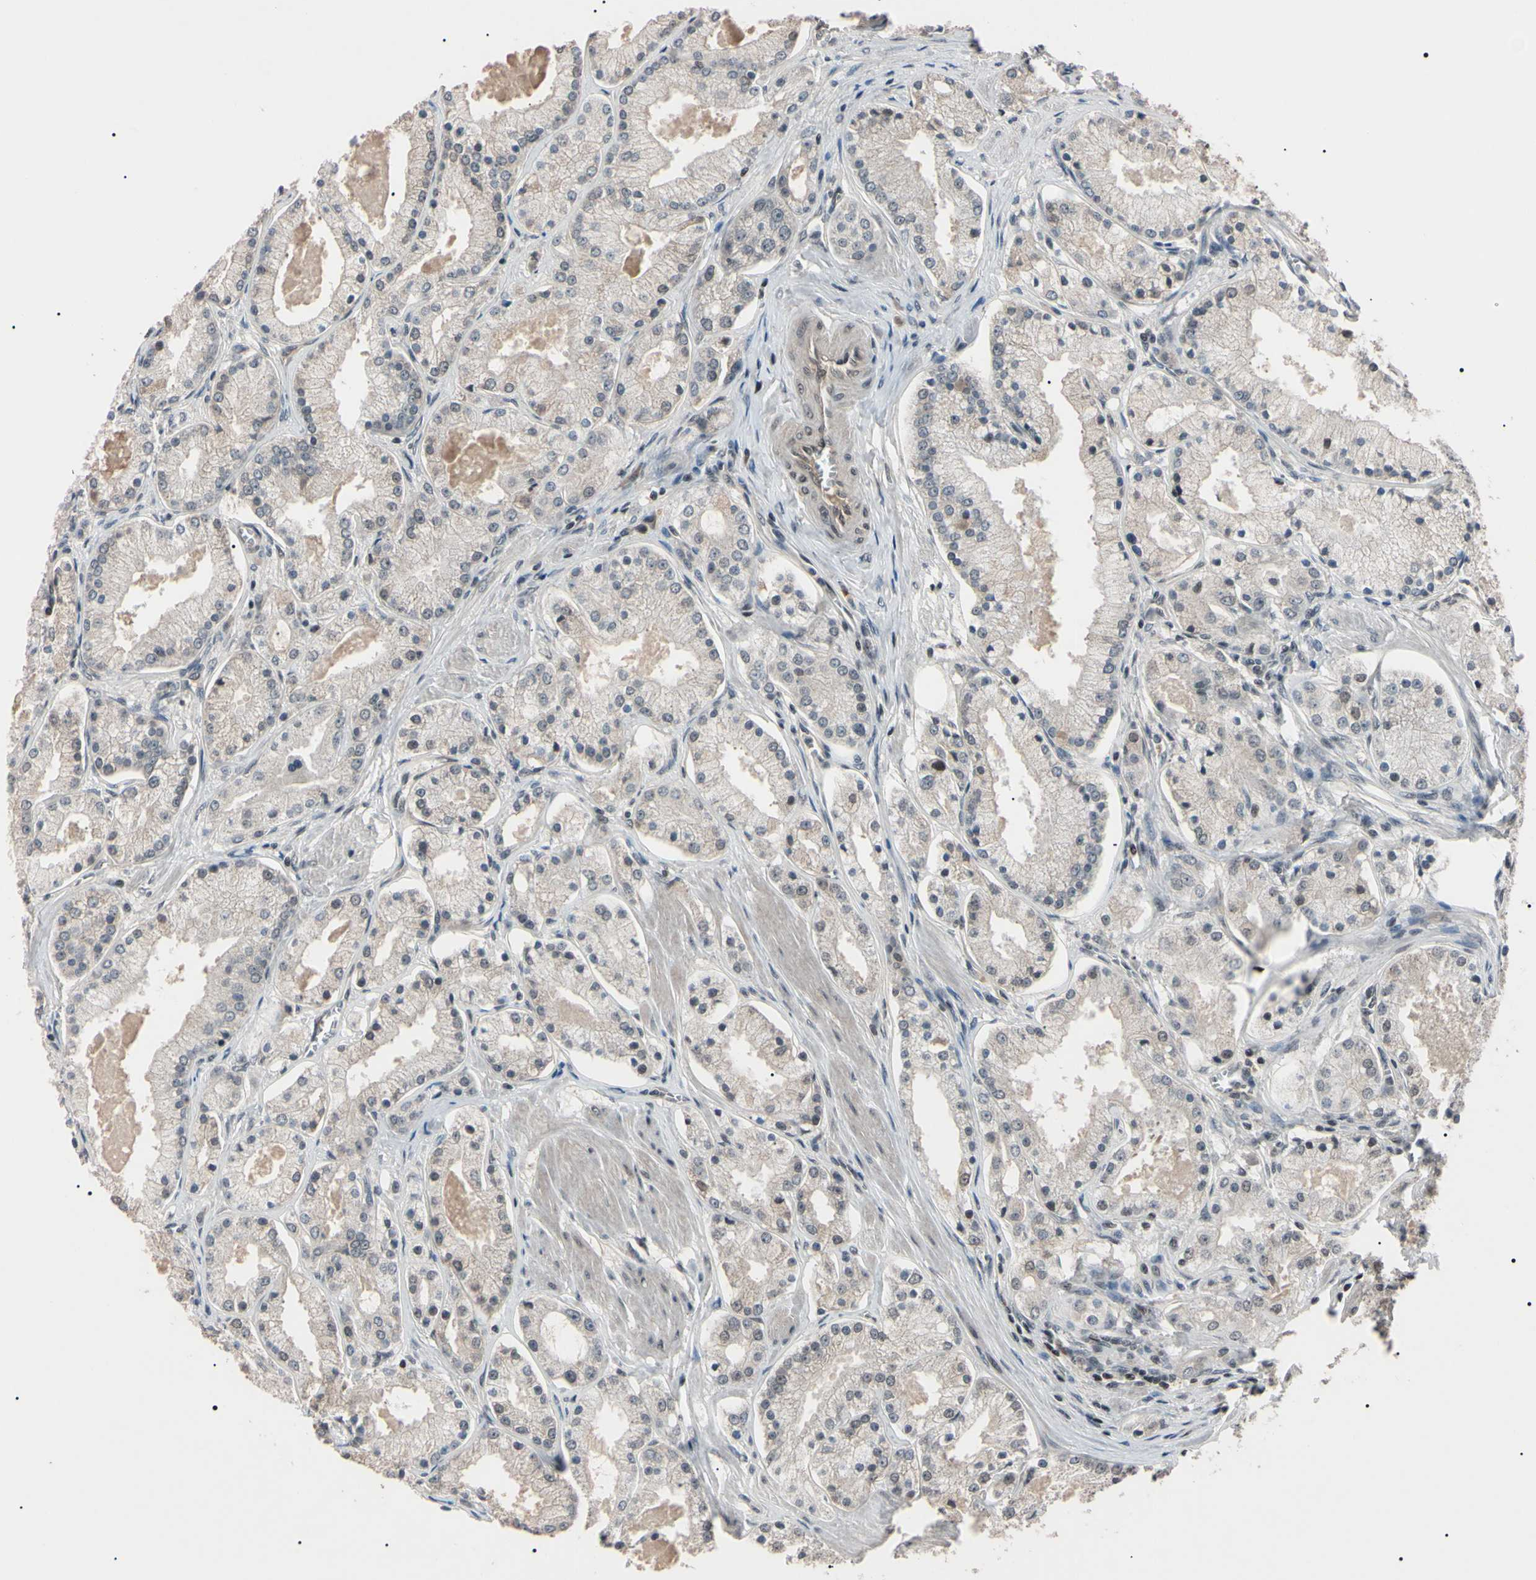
{"staining": {"intensity": "negative", "quantity": "none", "location": "none"}, "tissue": "prostate cancer", "cell_type": "Tumor cells", "image_type": "cancer", "snomed": [{"axis": "morphology", "description": "Adenocarcinoma, High grade"}, {"axis": "topography", "description": "Prostate"}], "caption": "Protein analysis of prostate cancer (high-grade adenocarcinoma) displays no significant expression in tumor cells. (Stains: DAB (3,3'-diaminobenzidine) IHC with hematoxylin counter stain, Microscopy: brightfield microscopy at high magnification).", "gene": "YY1", "patient": {"sex": "male", "age": 66}}